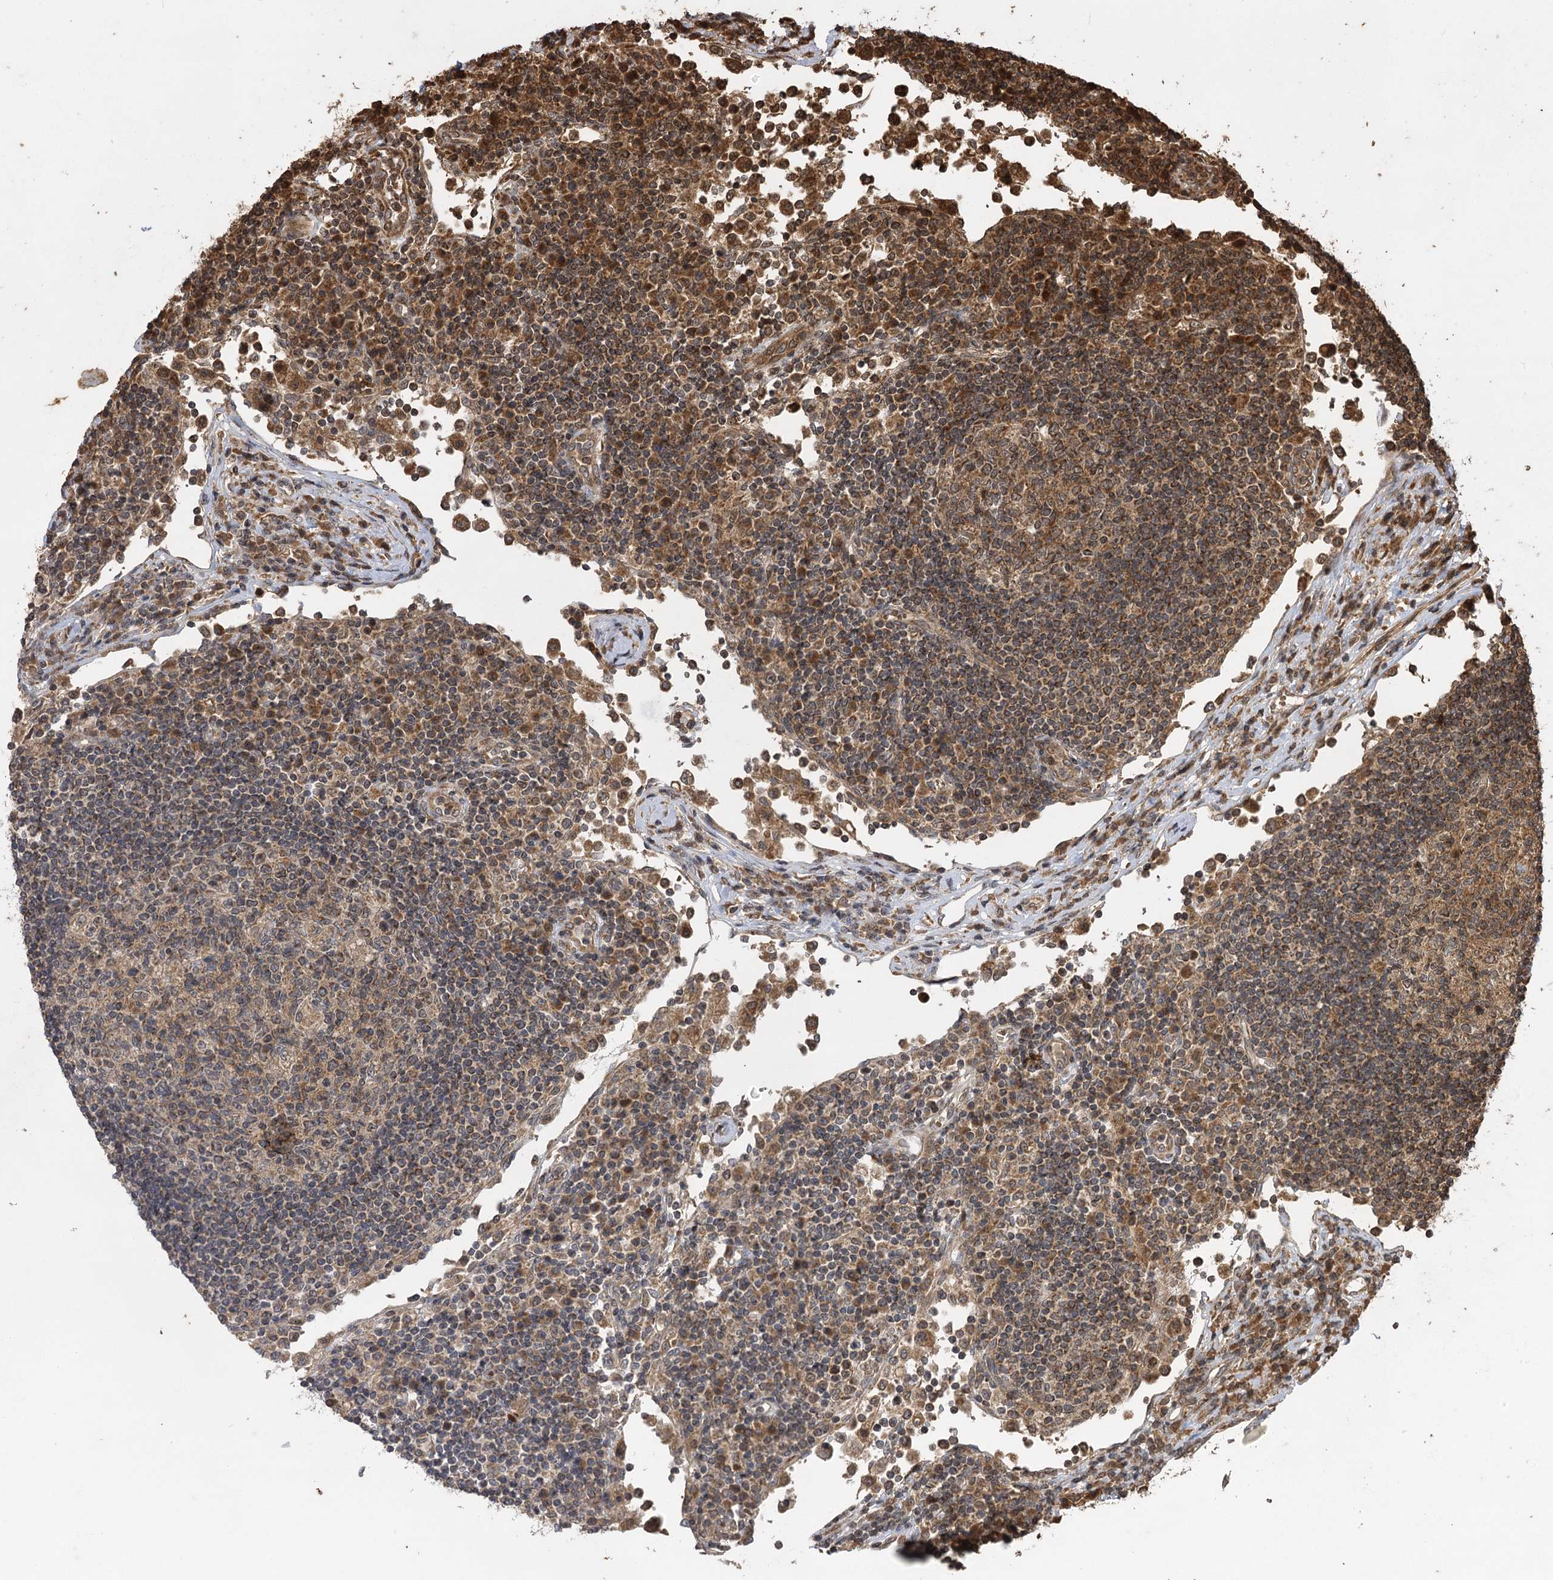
{"staining": {"intensity": "moderate", "quantity": "25%-75%", "location": "cytoplasmic/membranous"}, "tissue": "lymph node", "cell_type": "Germinal center cells", "image_type": "normal", "snomed": [{"axis": "morphology", "description": "Normal tissue, NOS"}, {"axis": "topography", "description": "Lymph node"}], "caption": "Protein staining of benign lymph node demonstrates moderate cytoplasmic/membranous staining in approximately 25%-75% of germinal center cells.", "gene": "IL11RA", "patient": {"sex": "female", "age": 53}}